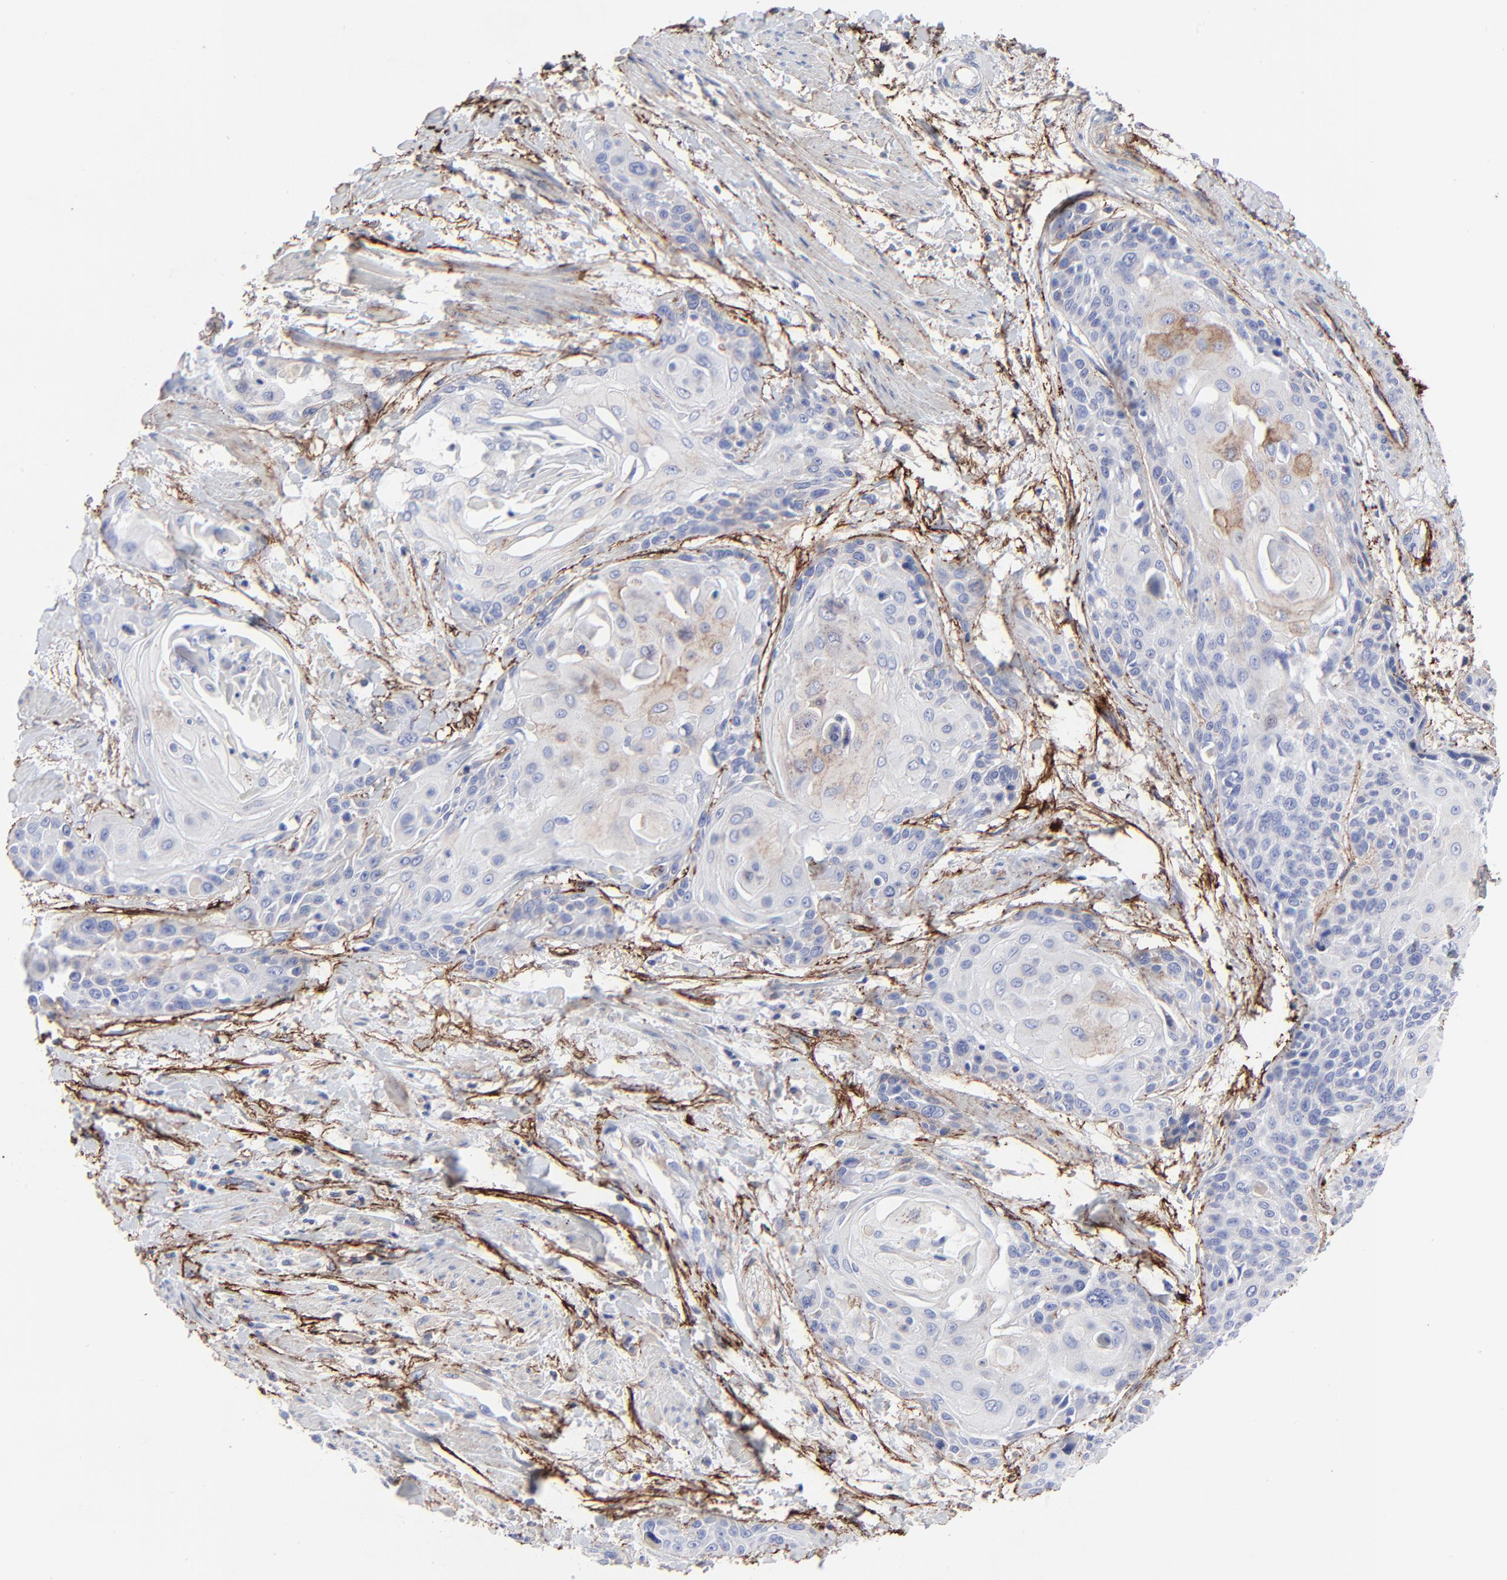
{"staining": {"intensity": "negative", "quantity": "none", "location": "none"}, "tissue": "cervical cancer", "cell_type": "Tumor cells", "image_type": "cancer", "snomed": [{"axis": "morphology", "description": "Squamous cell carcinoma, NOS"}, {"axis": "topography", "description": "Cervix"}], "caption": "An immunohistochemistry histopathology image of cervical cancer is shown. There is no staining in tumor cells of cervical cancer.", "gene": "FBLN2", "patient": {"sex": "female", "age": 57}}